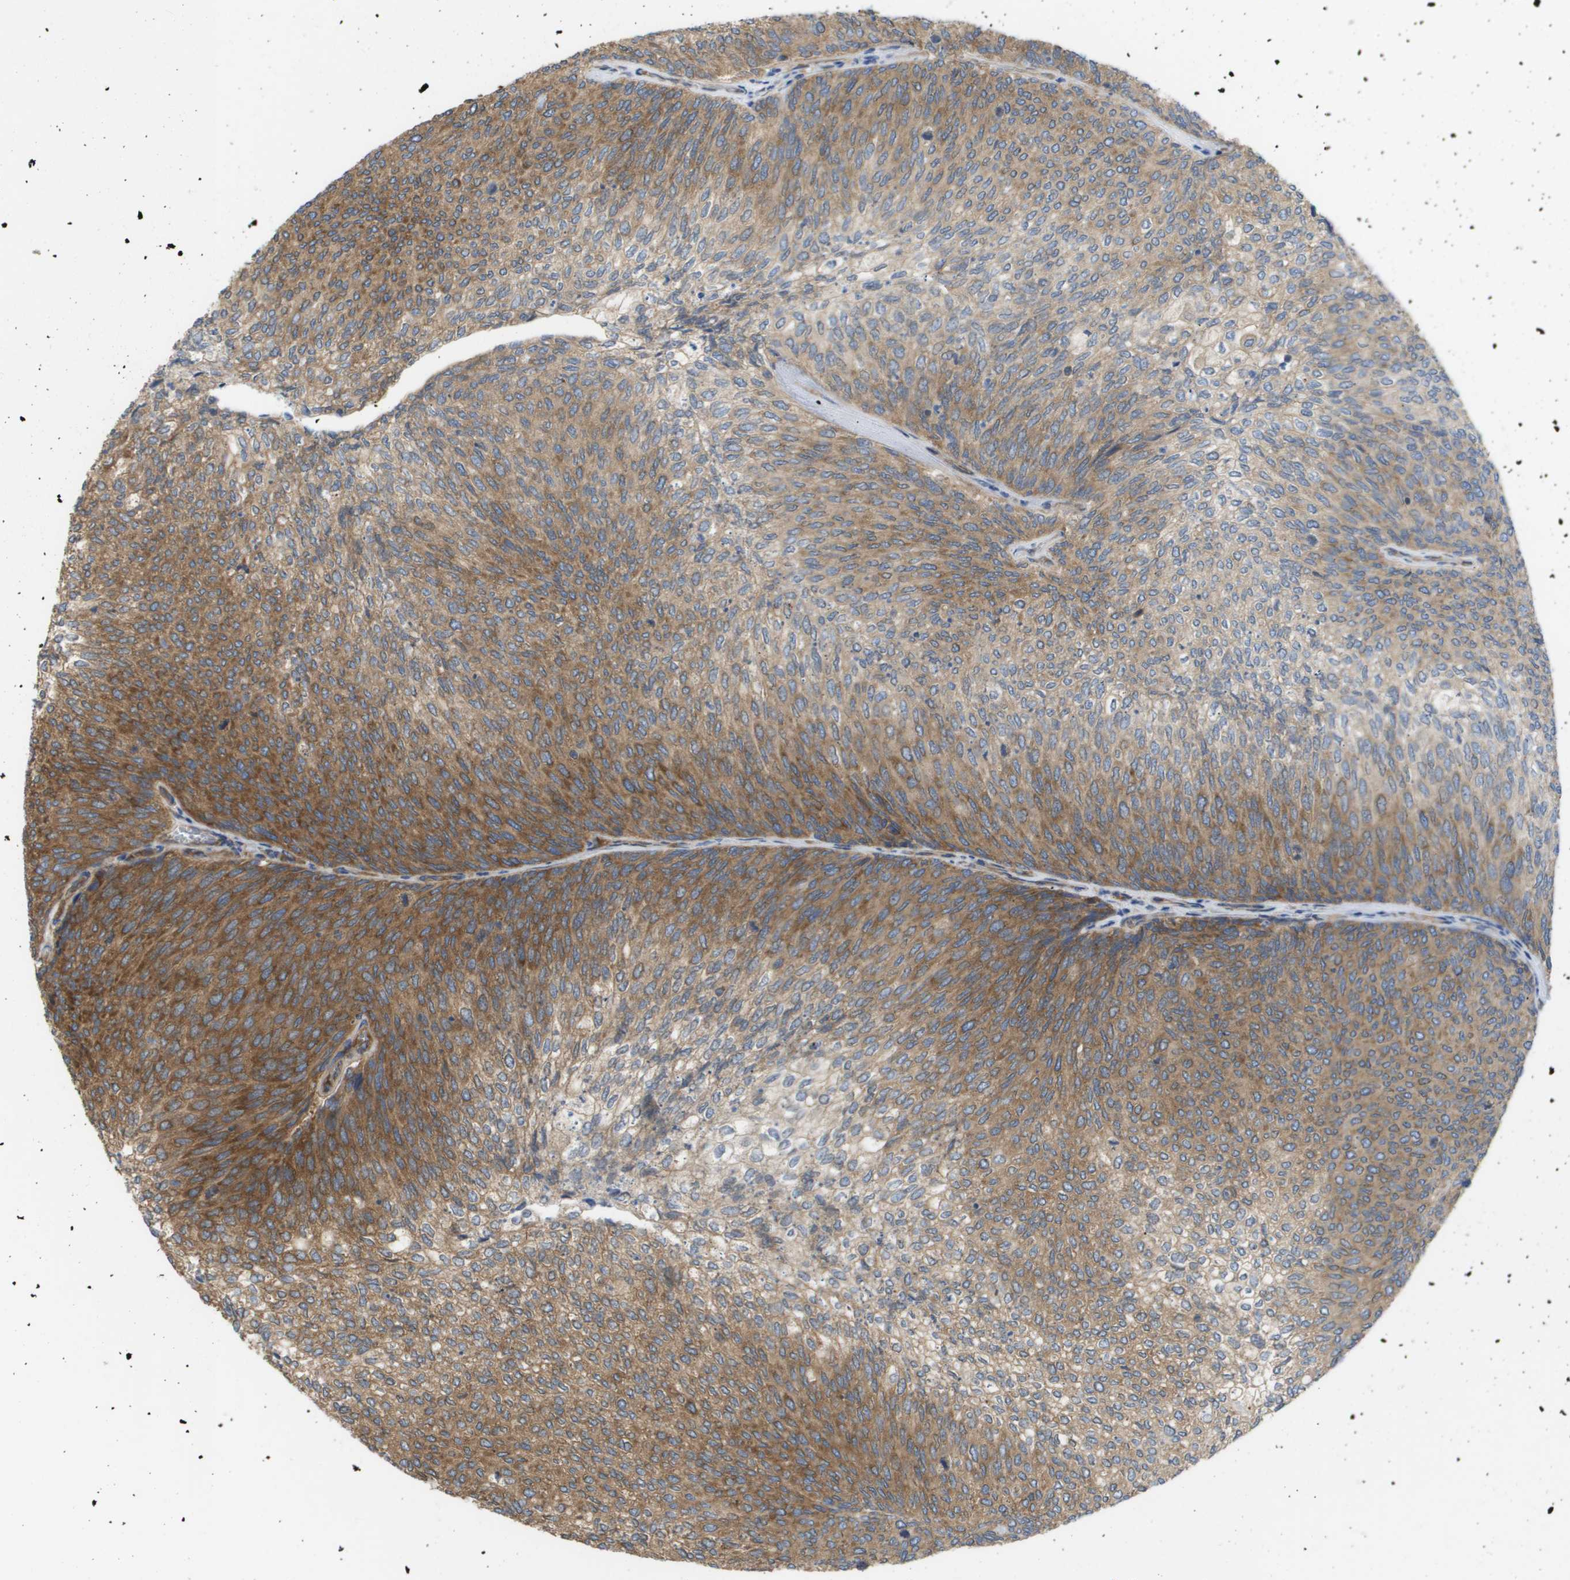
{"staining": {"intensity": "moderate", "quantity": "25%-75%", "location": "cytoplasmic/membranous"}, "tissue": "urothelial cancer", "cell_type": "Tumor cells", "image_type": "cancer", "snomed": [{"axis": "morphology", "description": "Urothelial carcinoma, Low grade"}, {"axis": "topography", "description": "Urinary bladder"}], "caption": "Urothelial cancer stained with DAB immunohistochemistry (IHC) exhibits medium levels of moderate cytoplasmic/membranous expression in about 25%-75% of tumor cells.", "gene": "EIF4G2", "patient": {"sex": "female", "age": 79}}